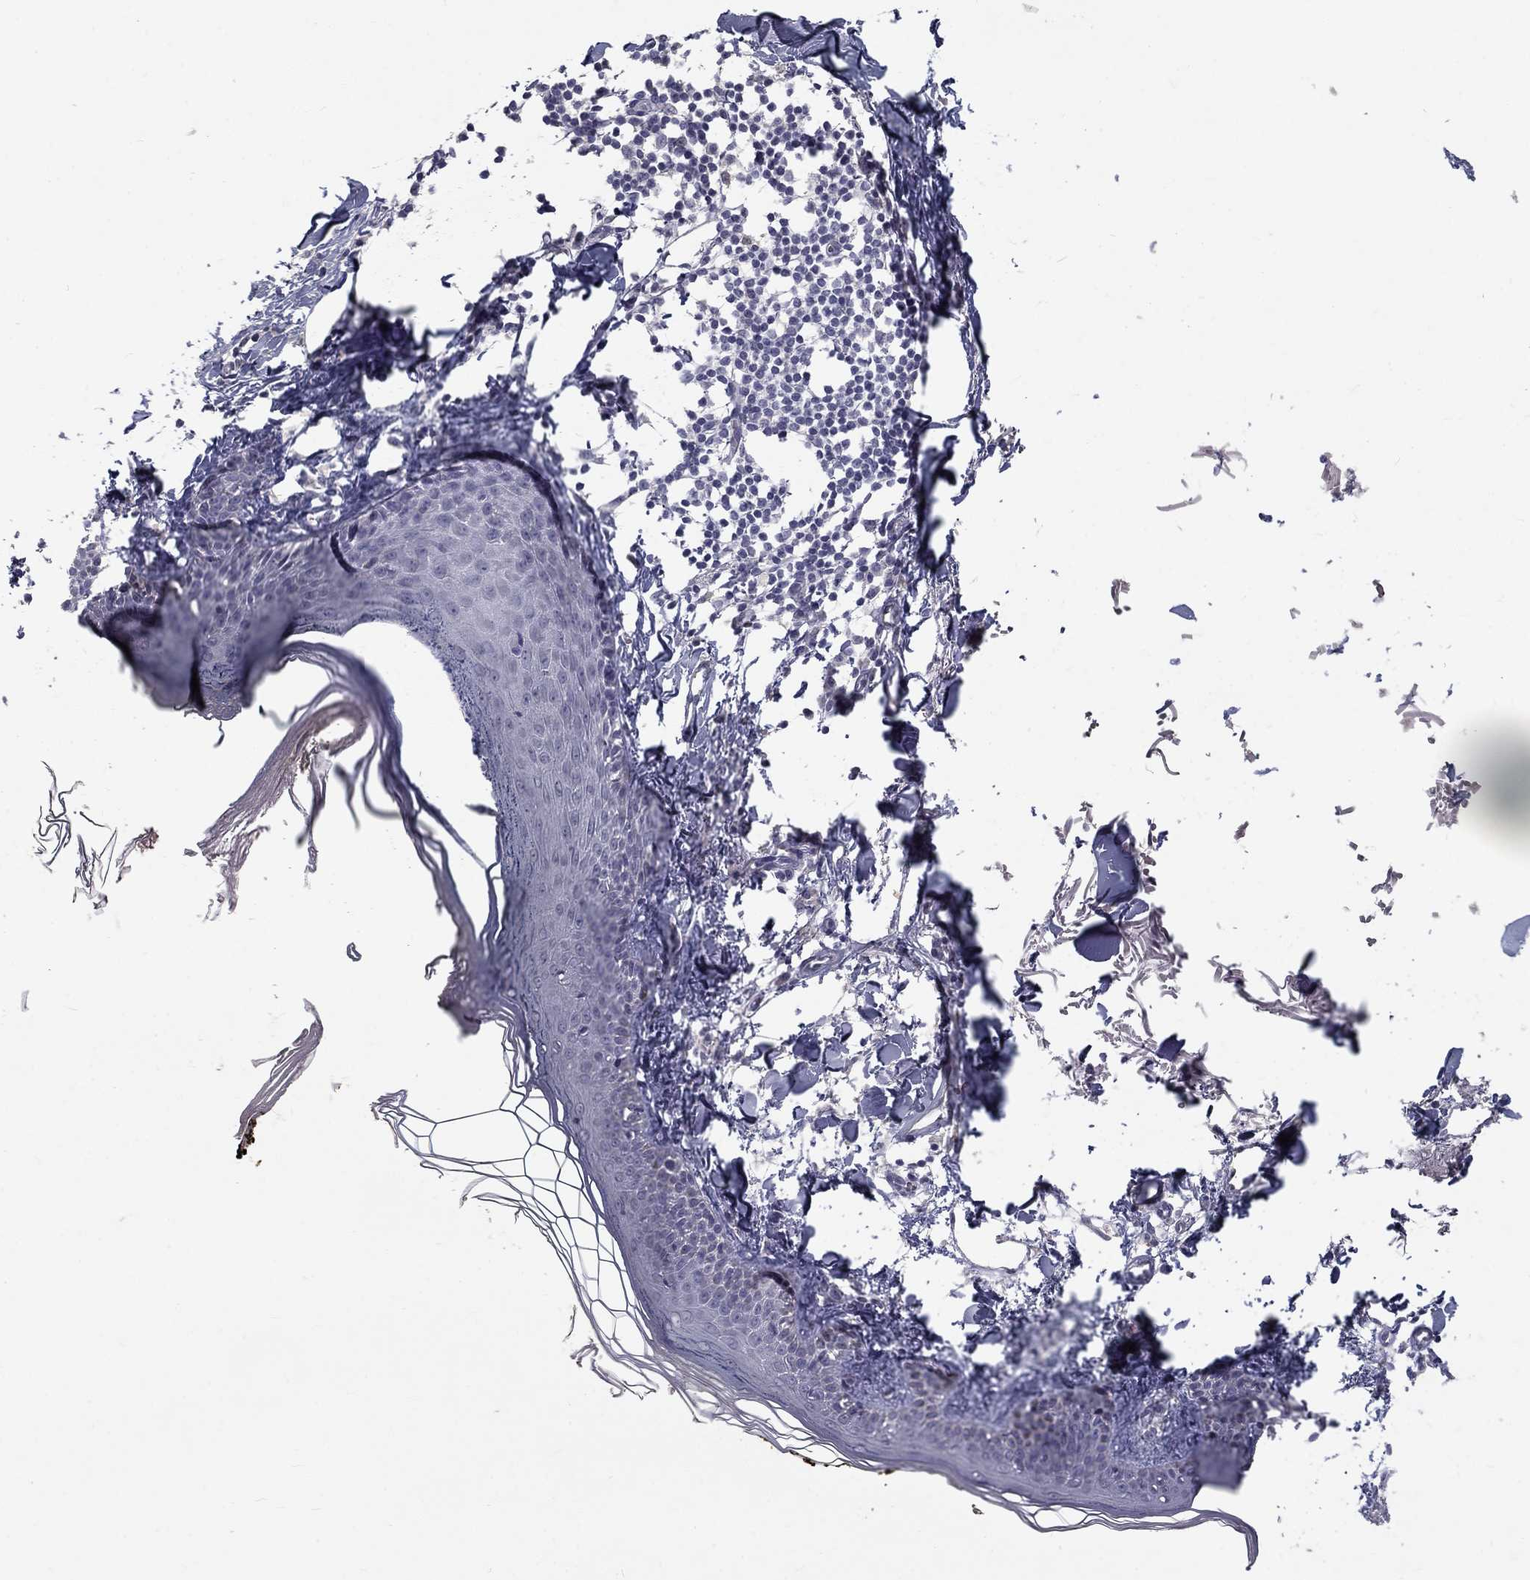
{"staining": {"intensity": "negative", "quantity": "none", "location": "none"}, "tissue": "skin", "cell_type": "Fibroblasts", "image_type": "normal", "snomed": [{"axis": "morphology", "description": "Normal tissue, NOS"}, {"axis": "topography", "description": "Skin"}], "caption": "Fibroblasts show no significant staining in normal skin. (Brightfield microscopy of DAB immunohistochemistry at high magnification).", "gene": "NOS1", "patient": {"sex": "male", "age": 76}}